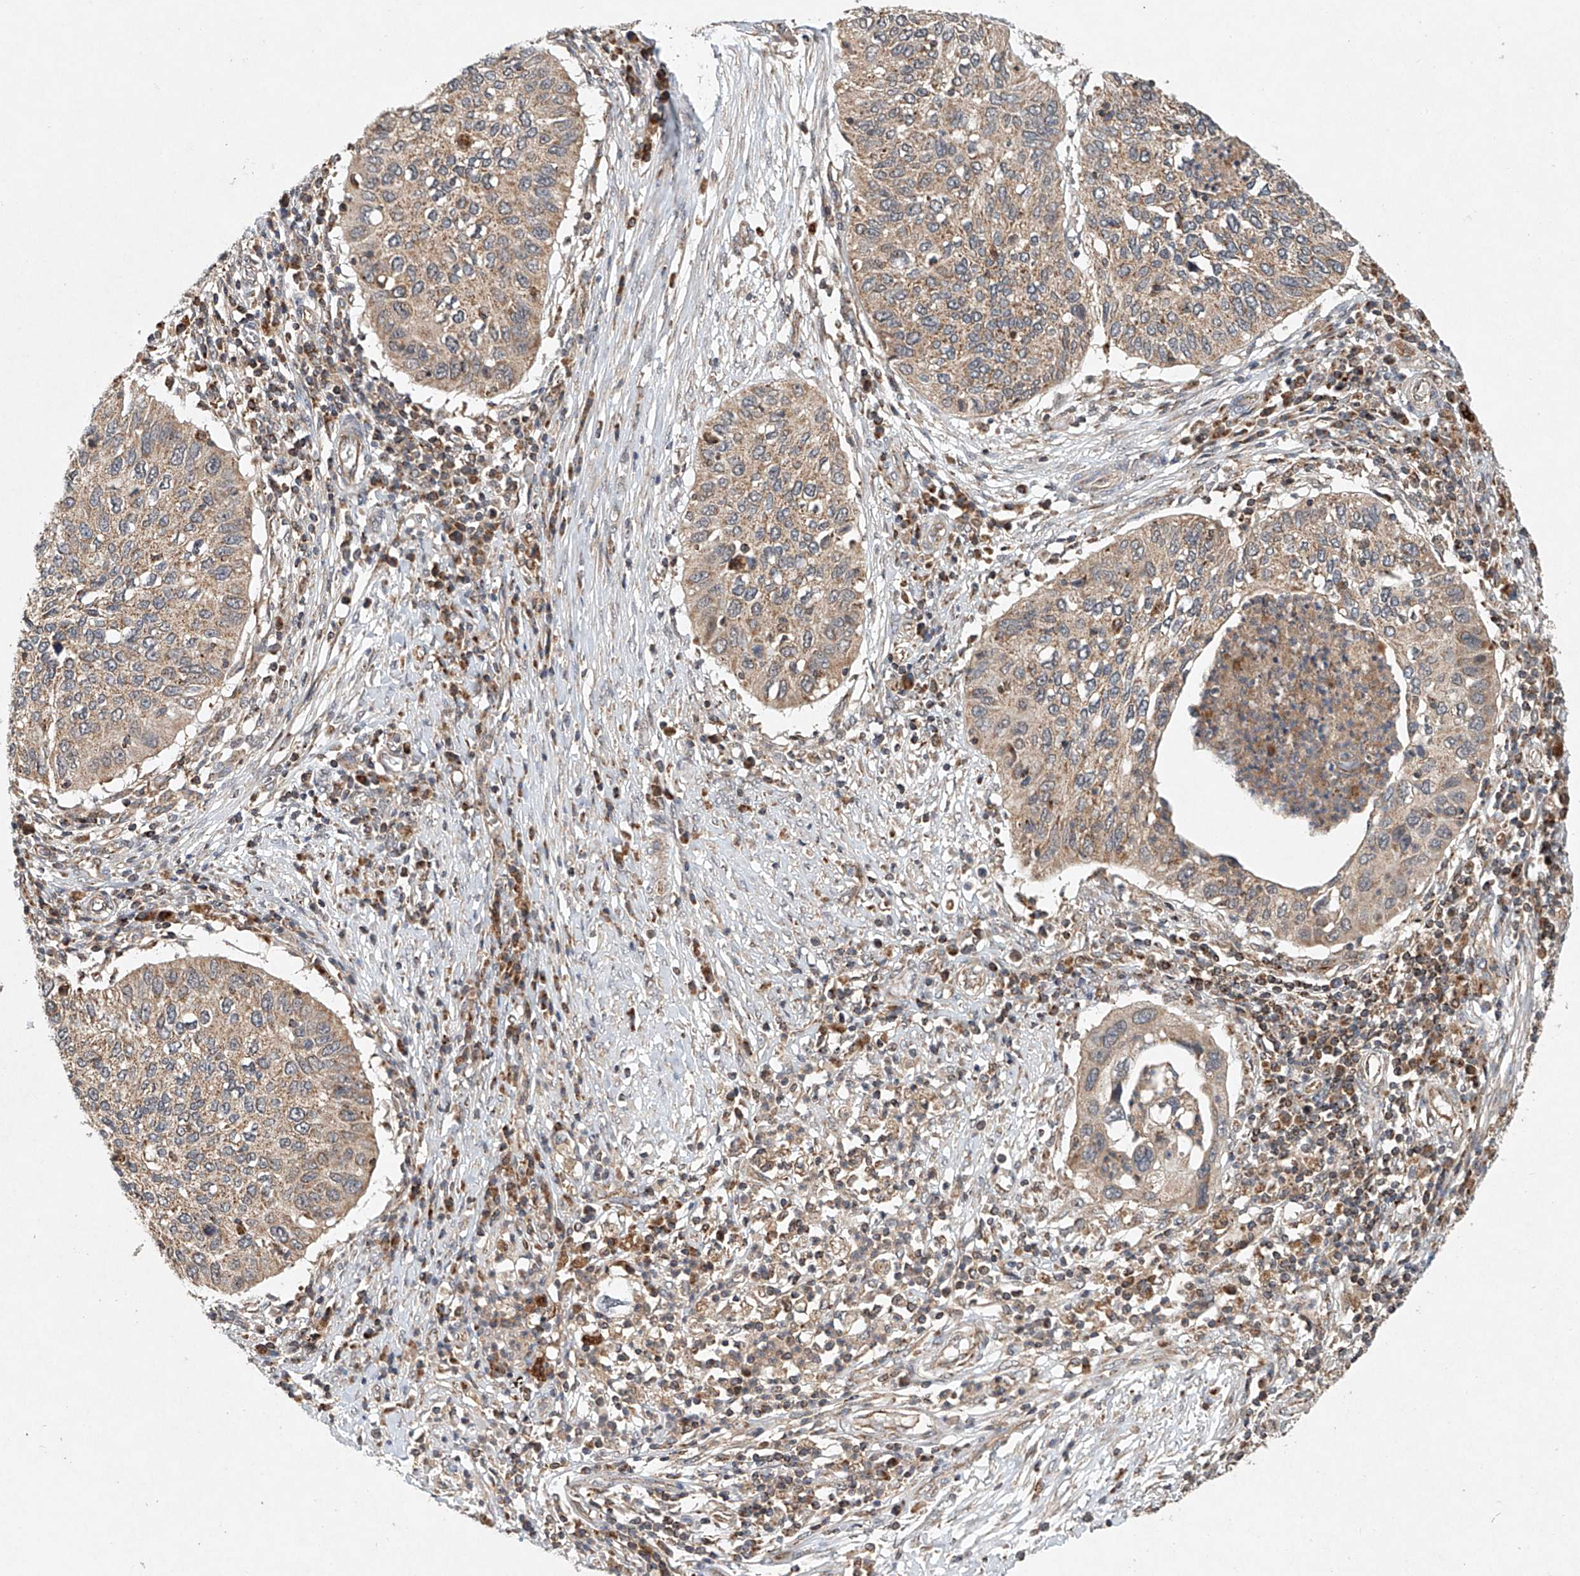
{"staining": {"intensity": "weak", "quantity": ">75%", "location": "cytoplasmic/membranous"}, "tissue": "cervical cancer", "cell_type": "Tumor cells", "image_type": "cancer", "snomed": [{"axis": "morphology", "description": "Squamous cell carcinoma, NOS"}, {"axis": "topography", "description": "Cervix"}], "caption": "Cervical cancer stained with DAB (3,3'-diaminobenzidine) immunohistochemistry (IHC) exhibits low levels of weak cytoplasmic/membranous expression in about >75% of tumor cells.", "gene": "DCAF11", "patient": {"sex": "female", "age": 38}}